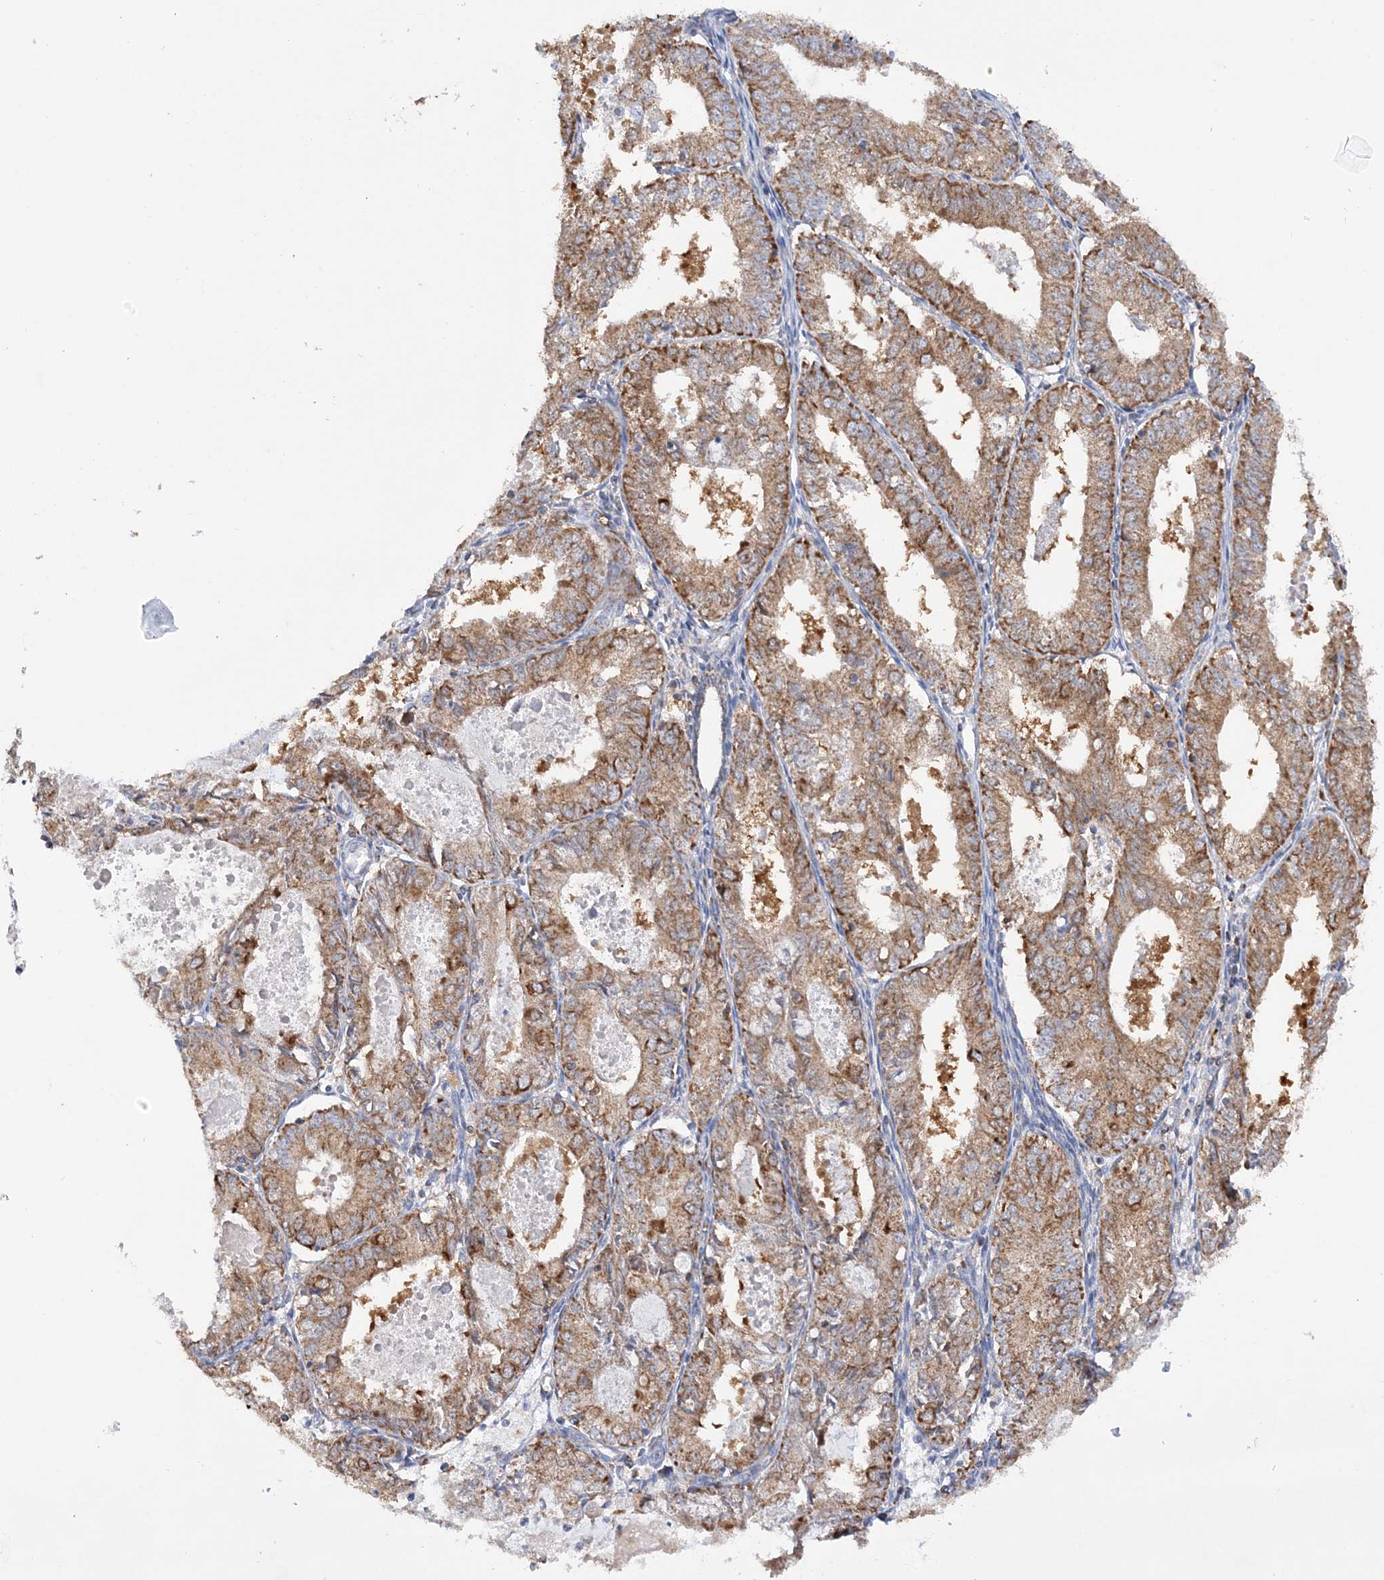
{"staining": {"intensity": "moderate", "quantity": ">75%", "location": "cytoplasmic/membranous"}, "tissue": "endometrial cancer", "cell_type": "Tumor cells", "image_type": "cancer", "snomed": [{"axis": "morphology", "description": "Adenocarcinoma, NOS"}, {"axis": "topography", "description": "Endometrium"}], "caption": "Immunohistochemical staining of adenocarcinoma (endometrial) shows moderate cytoplasmic/membranous protein positivity in about >75% of tumor cells.", "gene": "TTC32", "patient": {"sex": "female", "age": 57}}